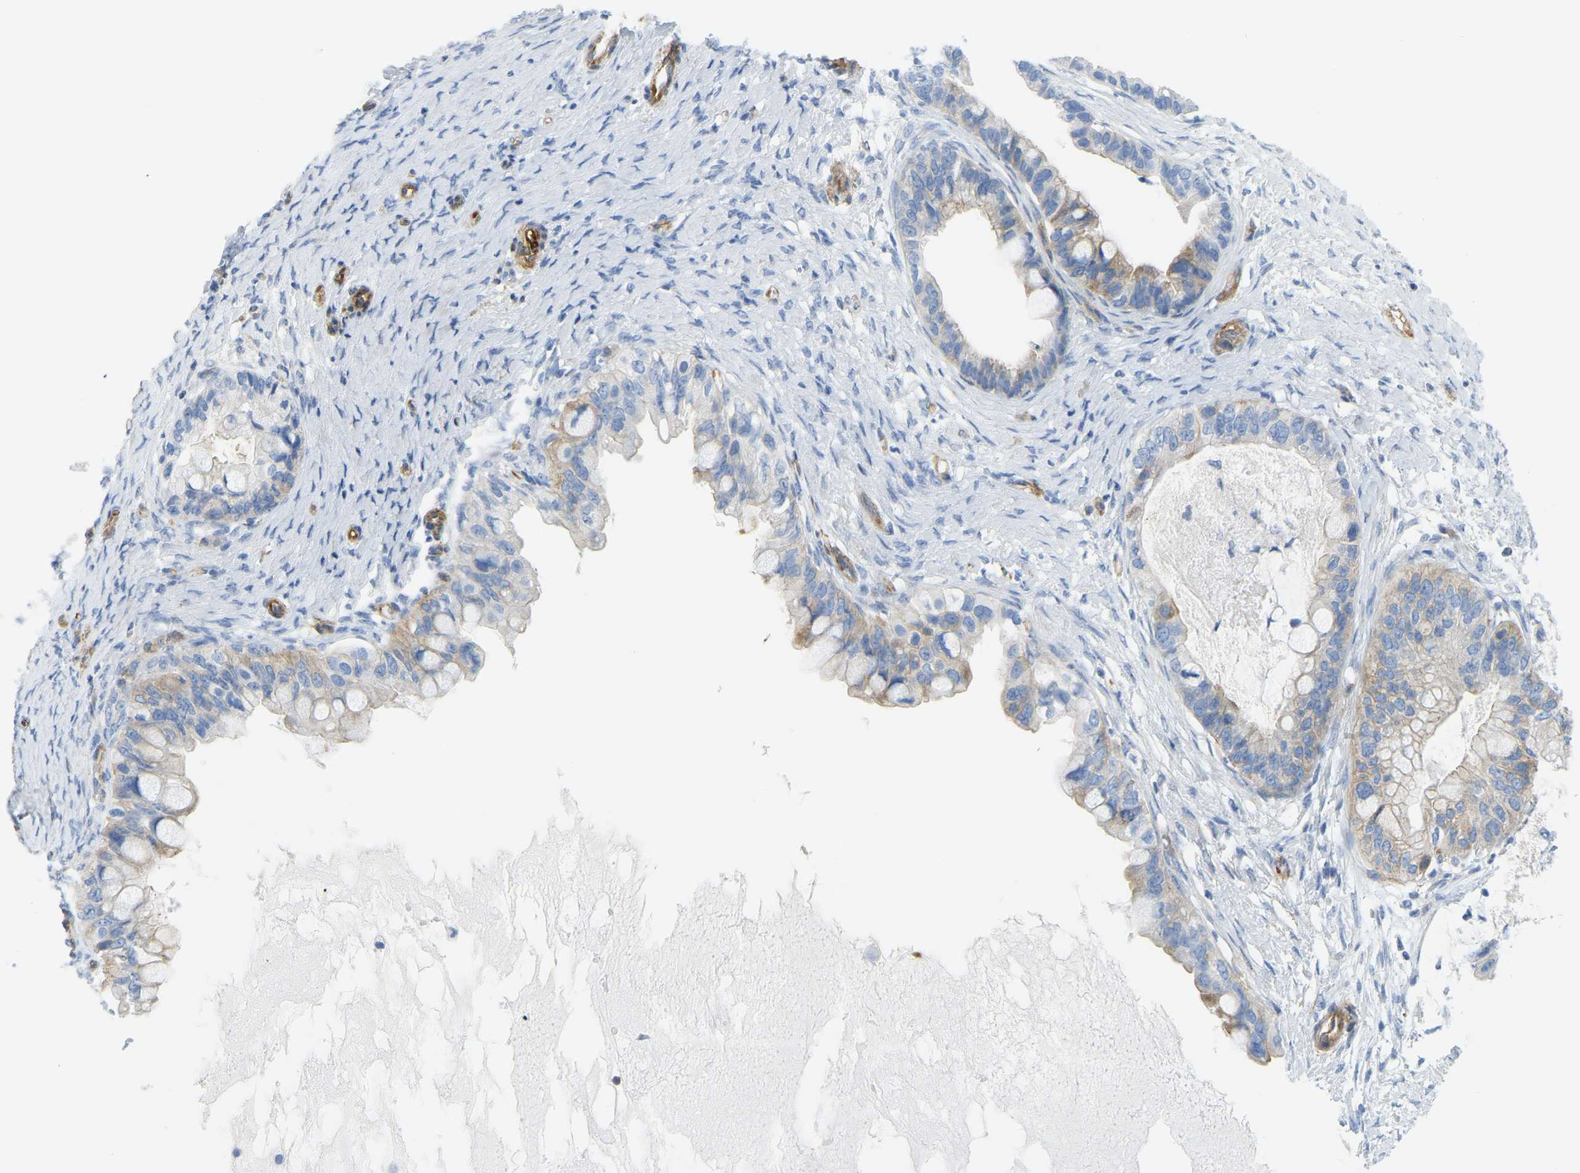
{"staining": {"intensity": "weak", "quantity": "<25%", "location": "cytoplasmic/membranous"}, "tissue": "ovarian cancer", "cell_type": "Tumor cells", "image_type": "cancer", "snomed": [{"axis": "morphology", "description": "Cystadenocarcinoma, mucinous, NOS"}, {"axis": "topography", "description": "Ovary"}], "caption": "Mucinous cystadenocarcinoma (ovarian) was stained to show a protein in brown. There is no significant expression in tumor cells.", "gene": "MYL3", "patient": {"sex": "female", "age": 80}}